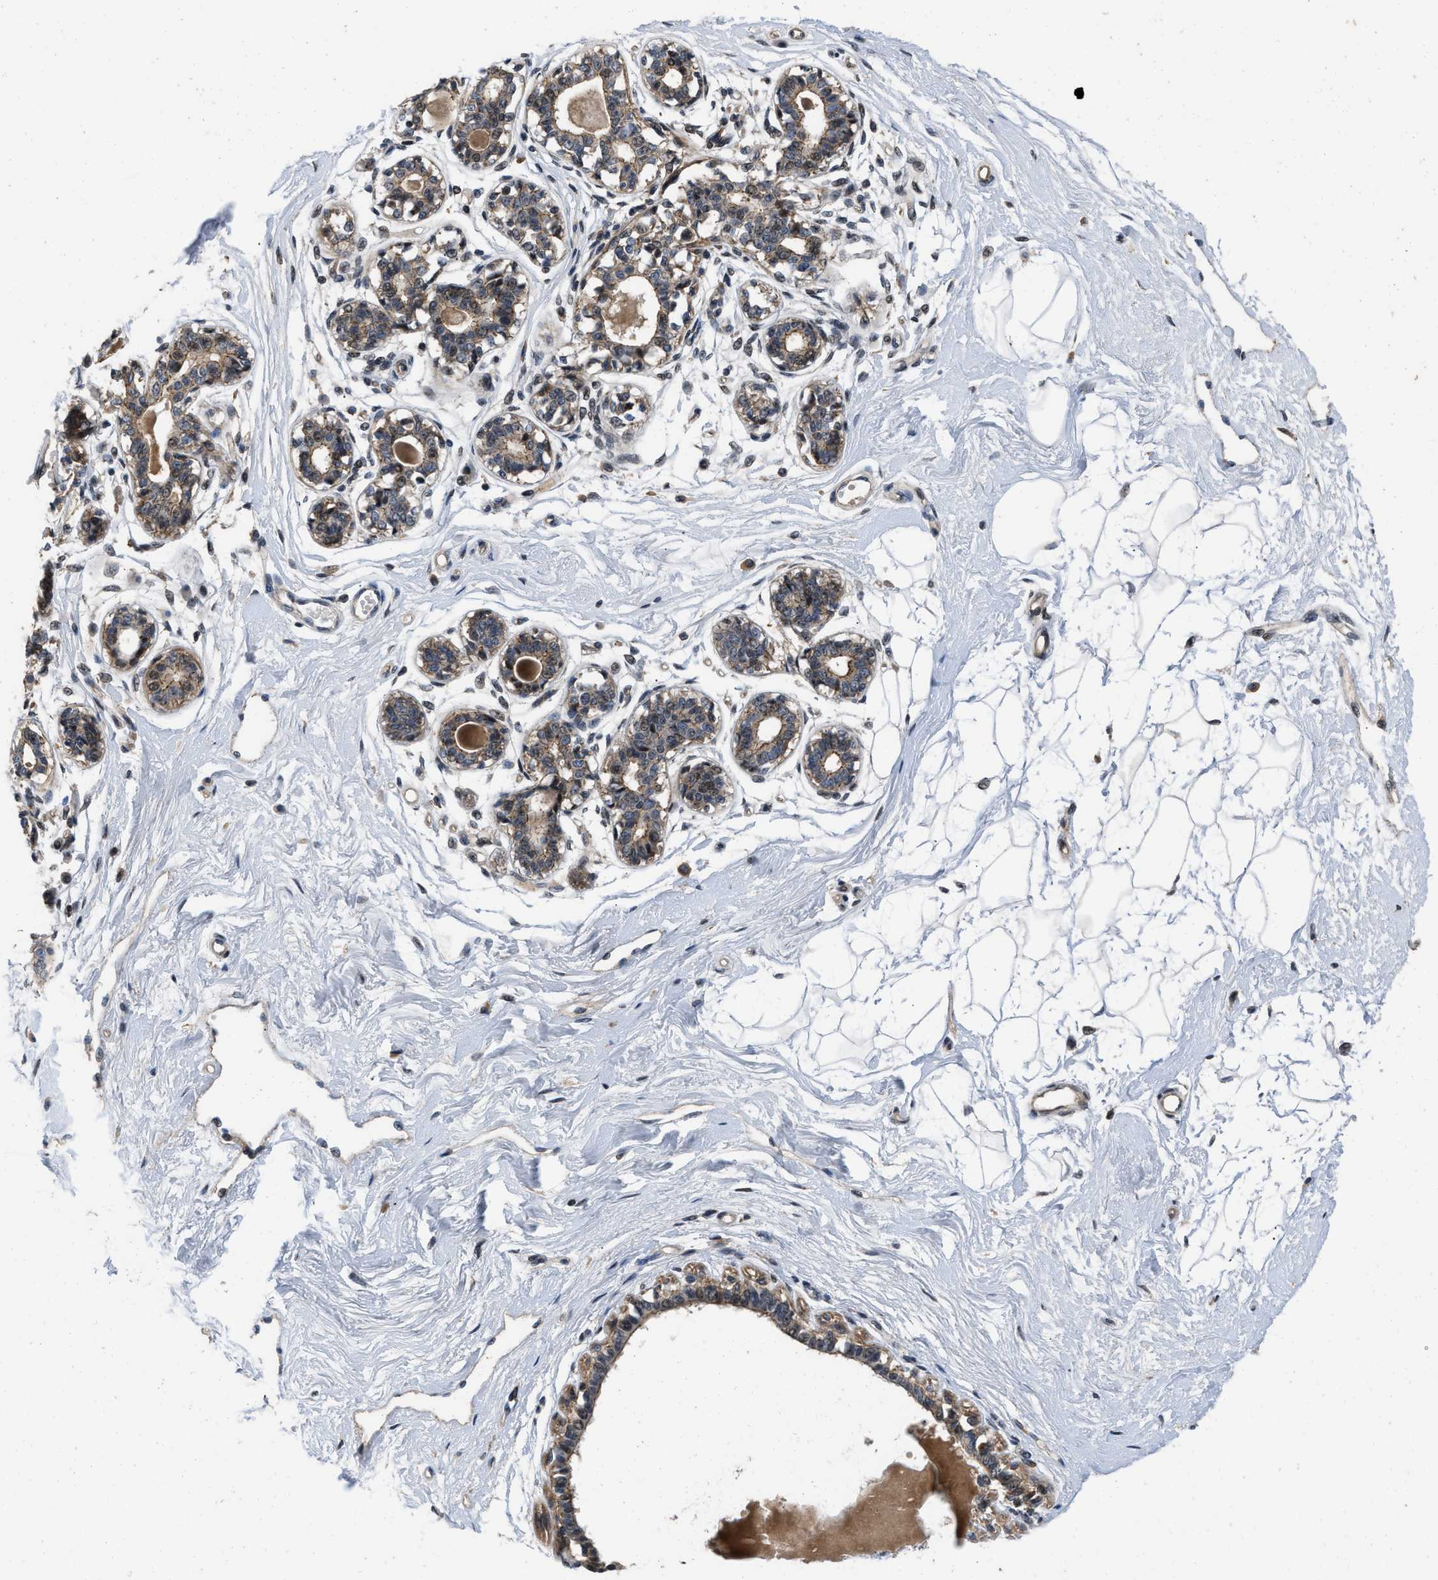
{"staining": {"intensity": "moderate", "quantity": ">75%", "location": "cytoplasmic/membranous,nuclear"}, "tissue": "breast", "cell_type": "Adipocytes", "image_type": "normal", "snomed": [{"axis": "morphology", "description": "Normal tissue, NOS"}, {"axis": "topography", "description": "Breast"}], "caption": "Immunohistochemical staining of unremarkable breast shows medium levels of moderate cytoplasmic/membranous,nuclear expression in approximately >75% of adipocytes. The protein is stained brown, and the nuclei are stained in blue (DAB IHC with brightfield microscopy, high magnification).", "gene": "PRDM14", "patient": {"sex": "female", "age": 45}}